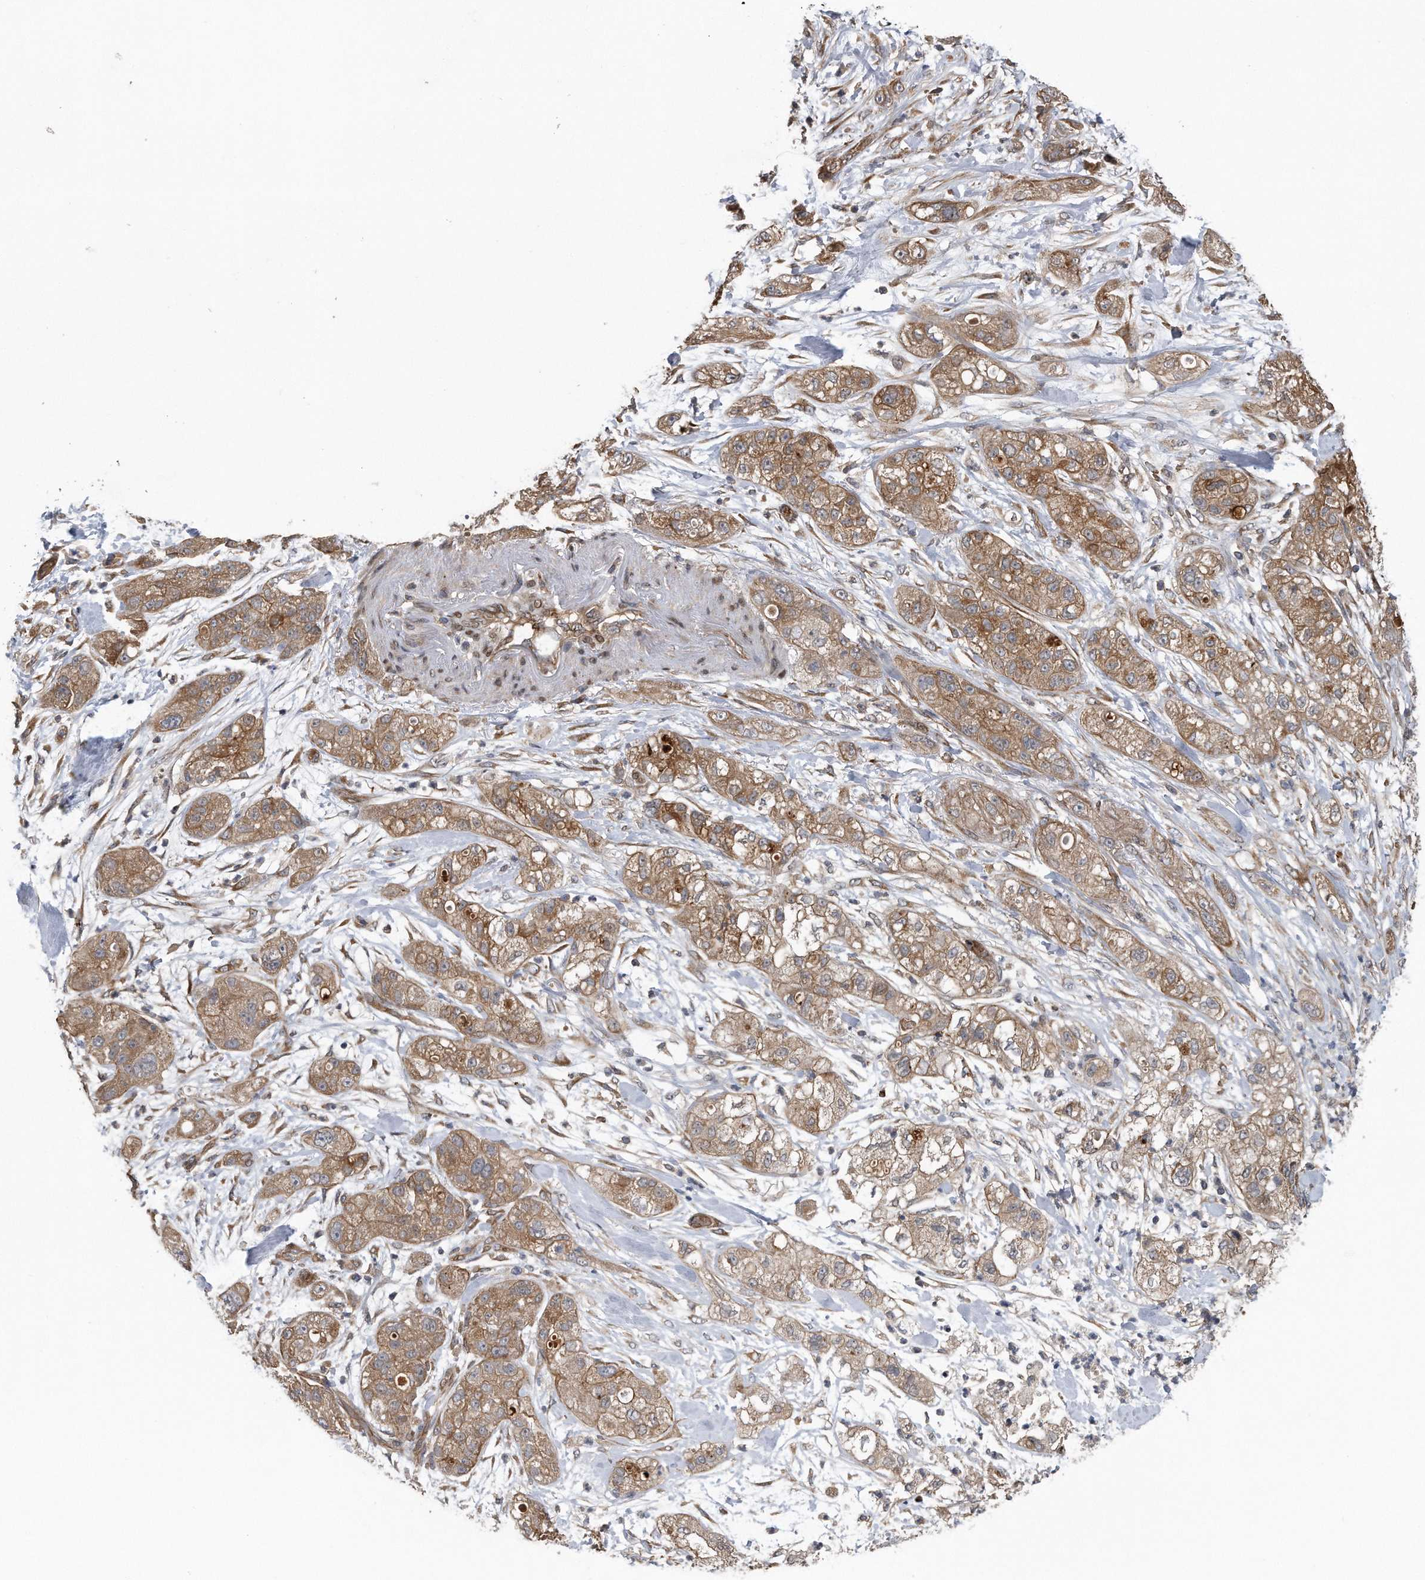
{"staining": {"intensity": "moderate", "quantity": ">75%", "location": "cytoplasmic/membranous"}, "tissue": "pancreatic cancer", "cell_type": "Tumor cells", "image_type": "cancer", "snomed": [{"axis": "morphology", "description": "Adenocarcinoma, NOS"}, {"axis": "topography", "description": "Pancreas"}], "caption": "A high-resolution image shows immunohistochemistry (IHC) staining of pancreatic cancer (adenocarcinoma), which reveals moderate cytoplasmic/membranous expression in about >75% of tumor cells.", "gene": "ZNF79", "patient": {"sex": "female", "age": 78}}